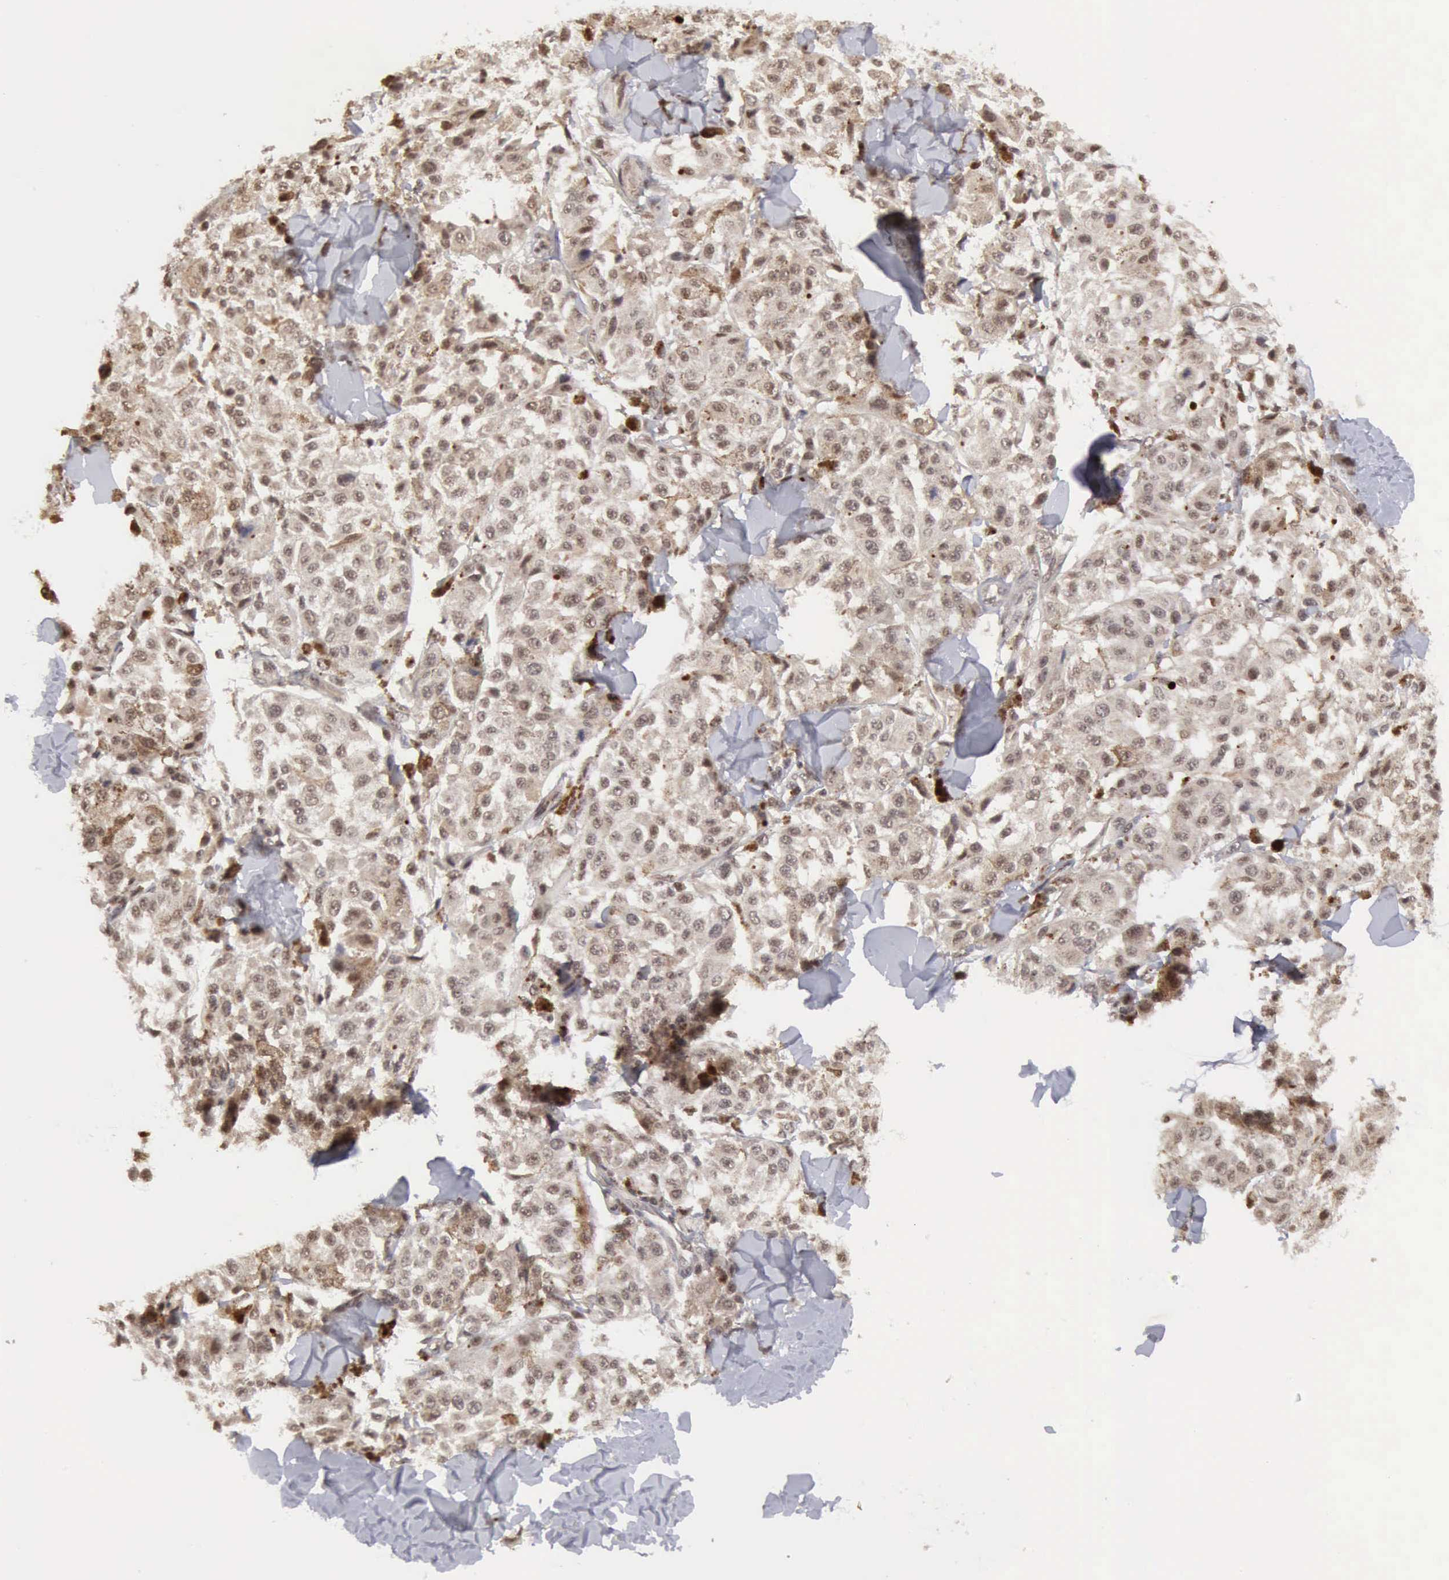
{"staining": {"intensity": "weak", "quantity": ">75%", "location": "cytoplasmic/membranous,nuclear"}, "tissue": "melanoma", "cell_type": "Tumor cells", "image_type": "cancer", "snomed": [{"axis": "morphology", "description": "Malignant melanoma, NOS"}, {"axis": "topography", "description": "Skin"}], "caption": "Approximately >75% of tumor cells in malignant melanoma display weak cytoplasmic/membranous and nuclear protein expression as visualized by brown immunohistochemical staining.", "gene": "CDKN2A", "patient": {"sex": "female", "age": 64}}